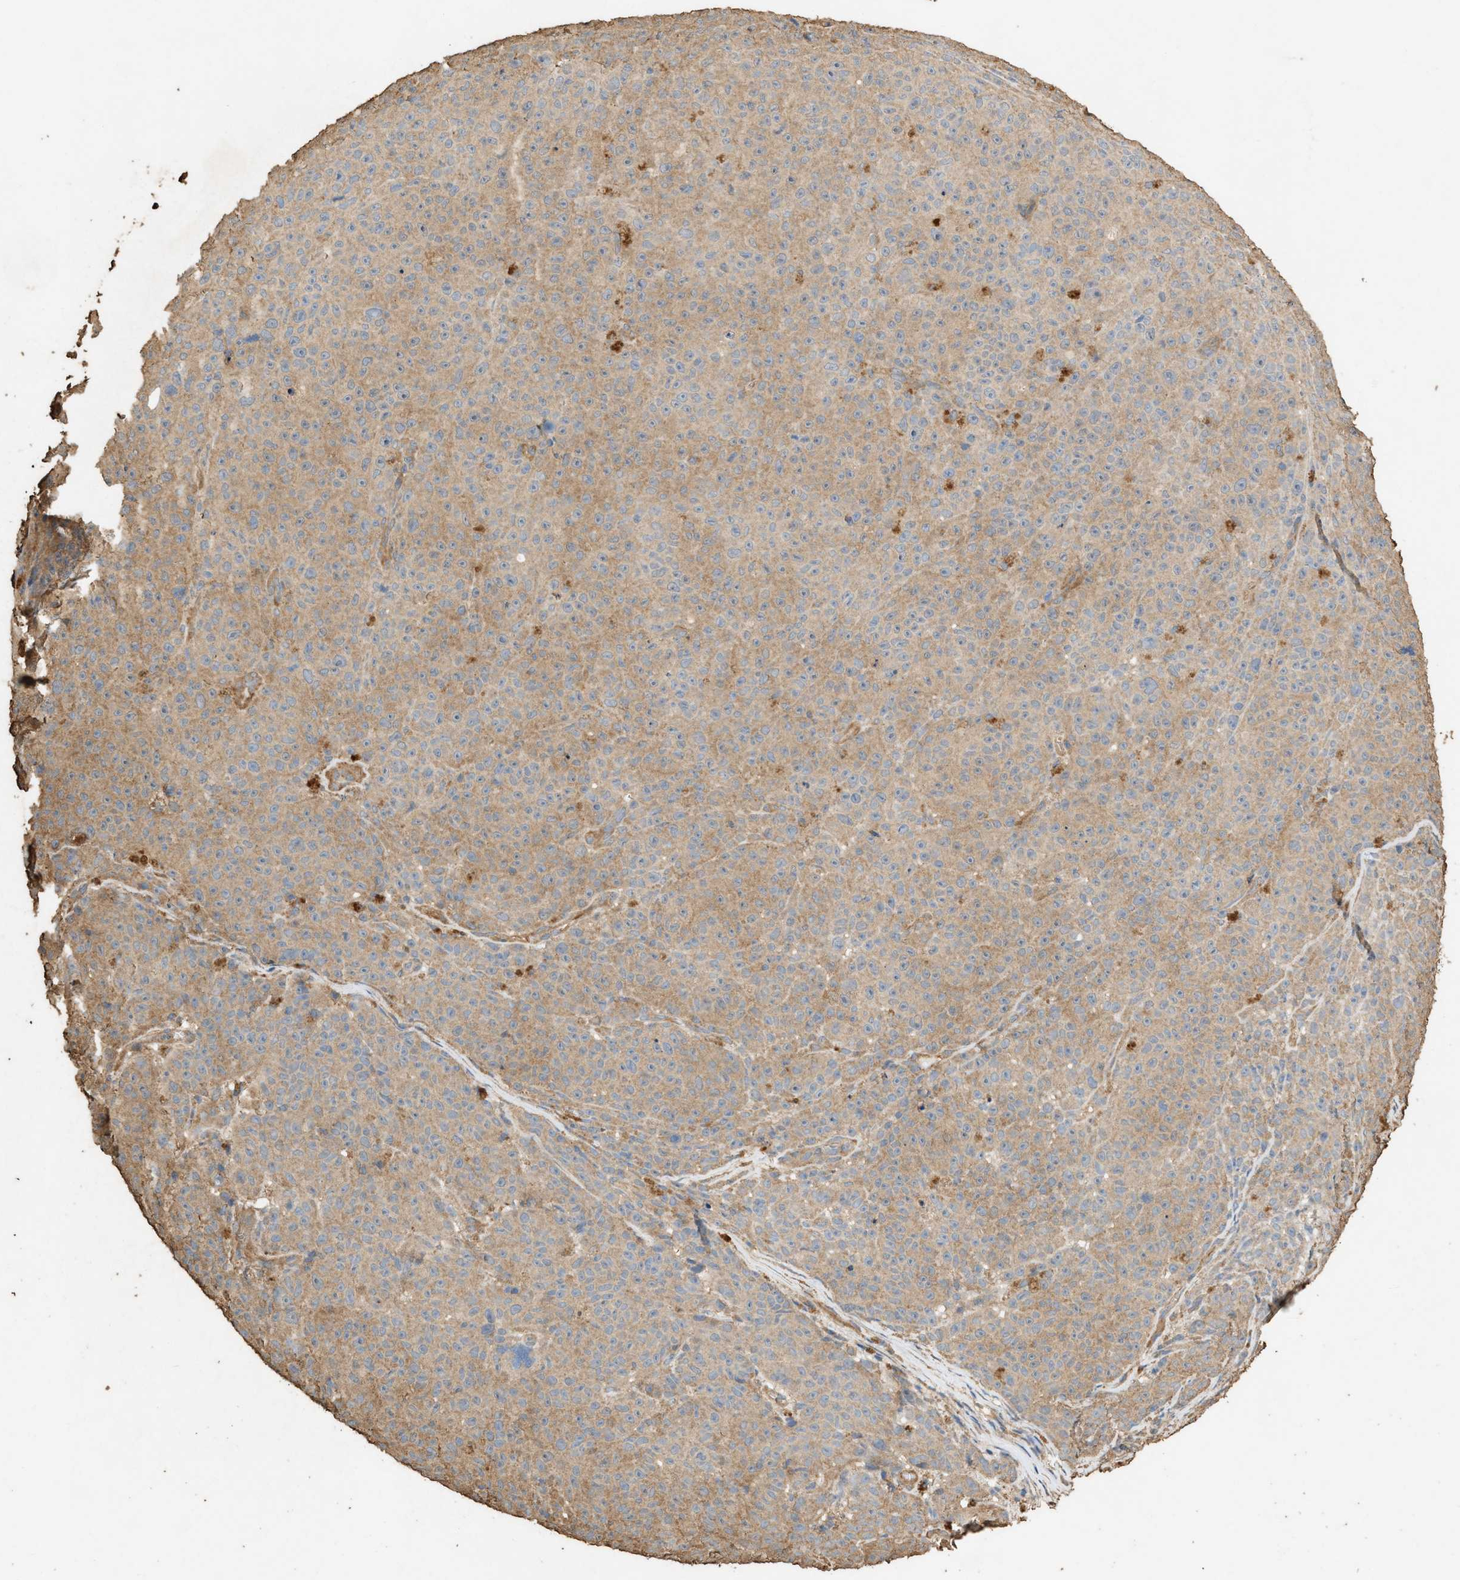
{"staining": {"intensity": "weak", "quantity": ">75%", "location": "cytoplasmic/membranous"}, "tissue": "melanoma", "cell_type": "Tumor cells", "image_type": "cancer", "snomed": [{"axis": "morphology", "description": "Malignant melanoma, NOS"}, {"axis": "topography", "description": "Skin"}], "caption": "Immunohistochemical staining of human melanoma displays low levels of weak cytoplasmic/membranous protein positivity in approximately >75% of tumor cells. Ihc stains the protein in brown and the nuclei are stained blue.", "gene": "DCAF7", "patient": {"sex": "female", "age": 82}}